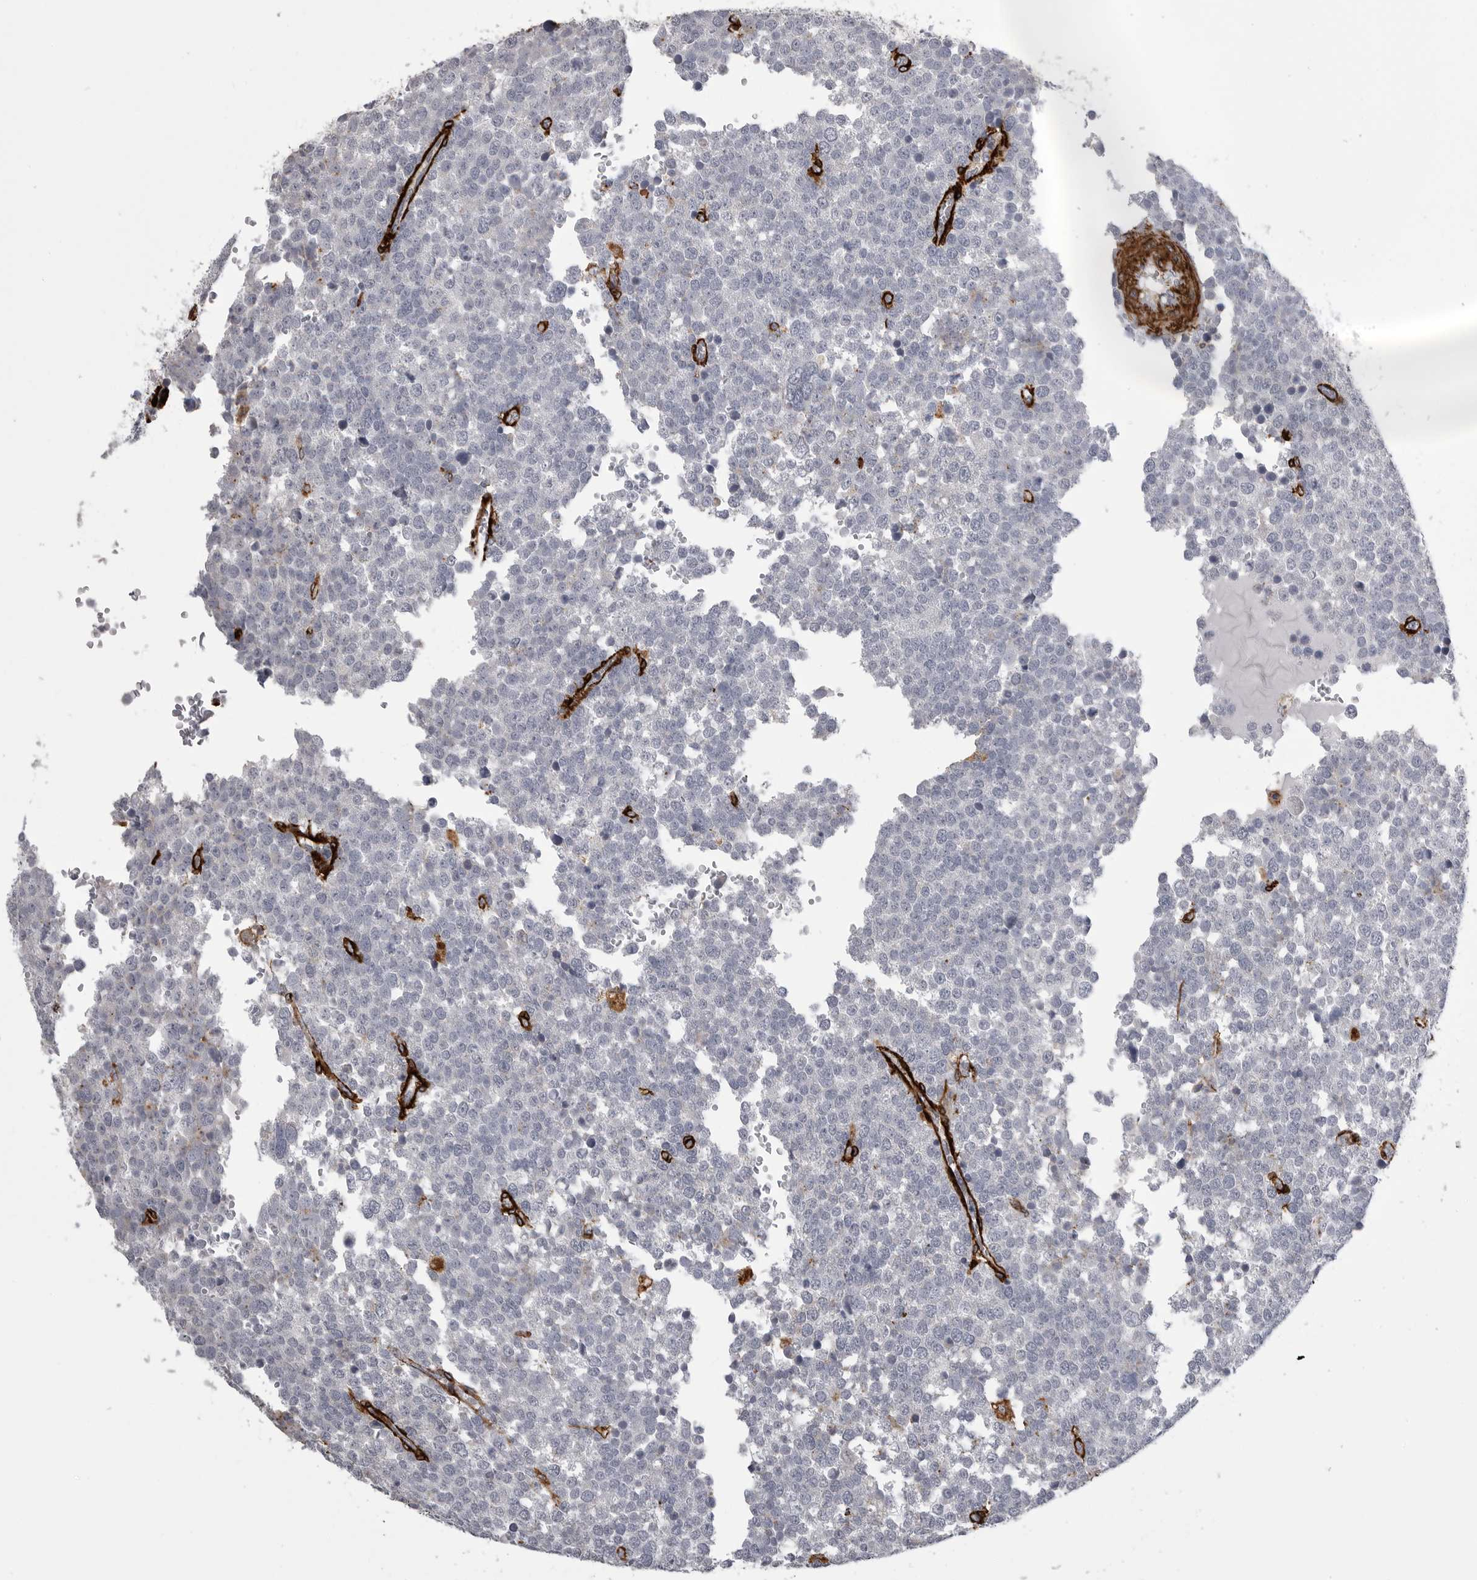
{"staining": {"intensity": "negative", "quantity": "none", "location": "none"}, "tissue": "testis cancer", "cell_type": "Tumor cells", "image_type": "cancer", "snomed": [{"axis": "morphology", "description": "Seminoma, NOS"}, {"axis": "topography", "description": "Testis"}], "caption": "Tumor cells are negative for brown protein staining in seminoma (testis).", "gene": "AOC3", "patient": {"sex": "male", "age": 71}}